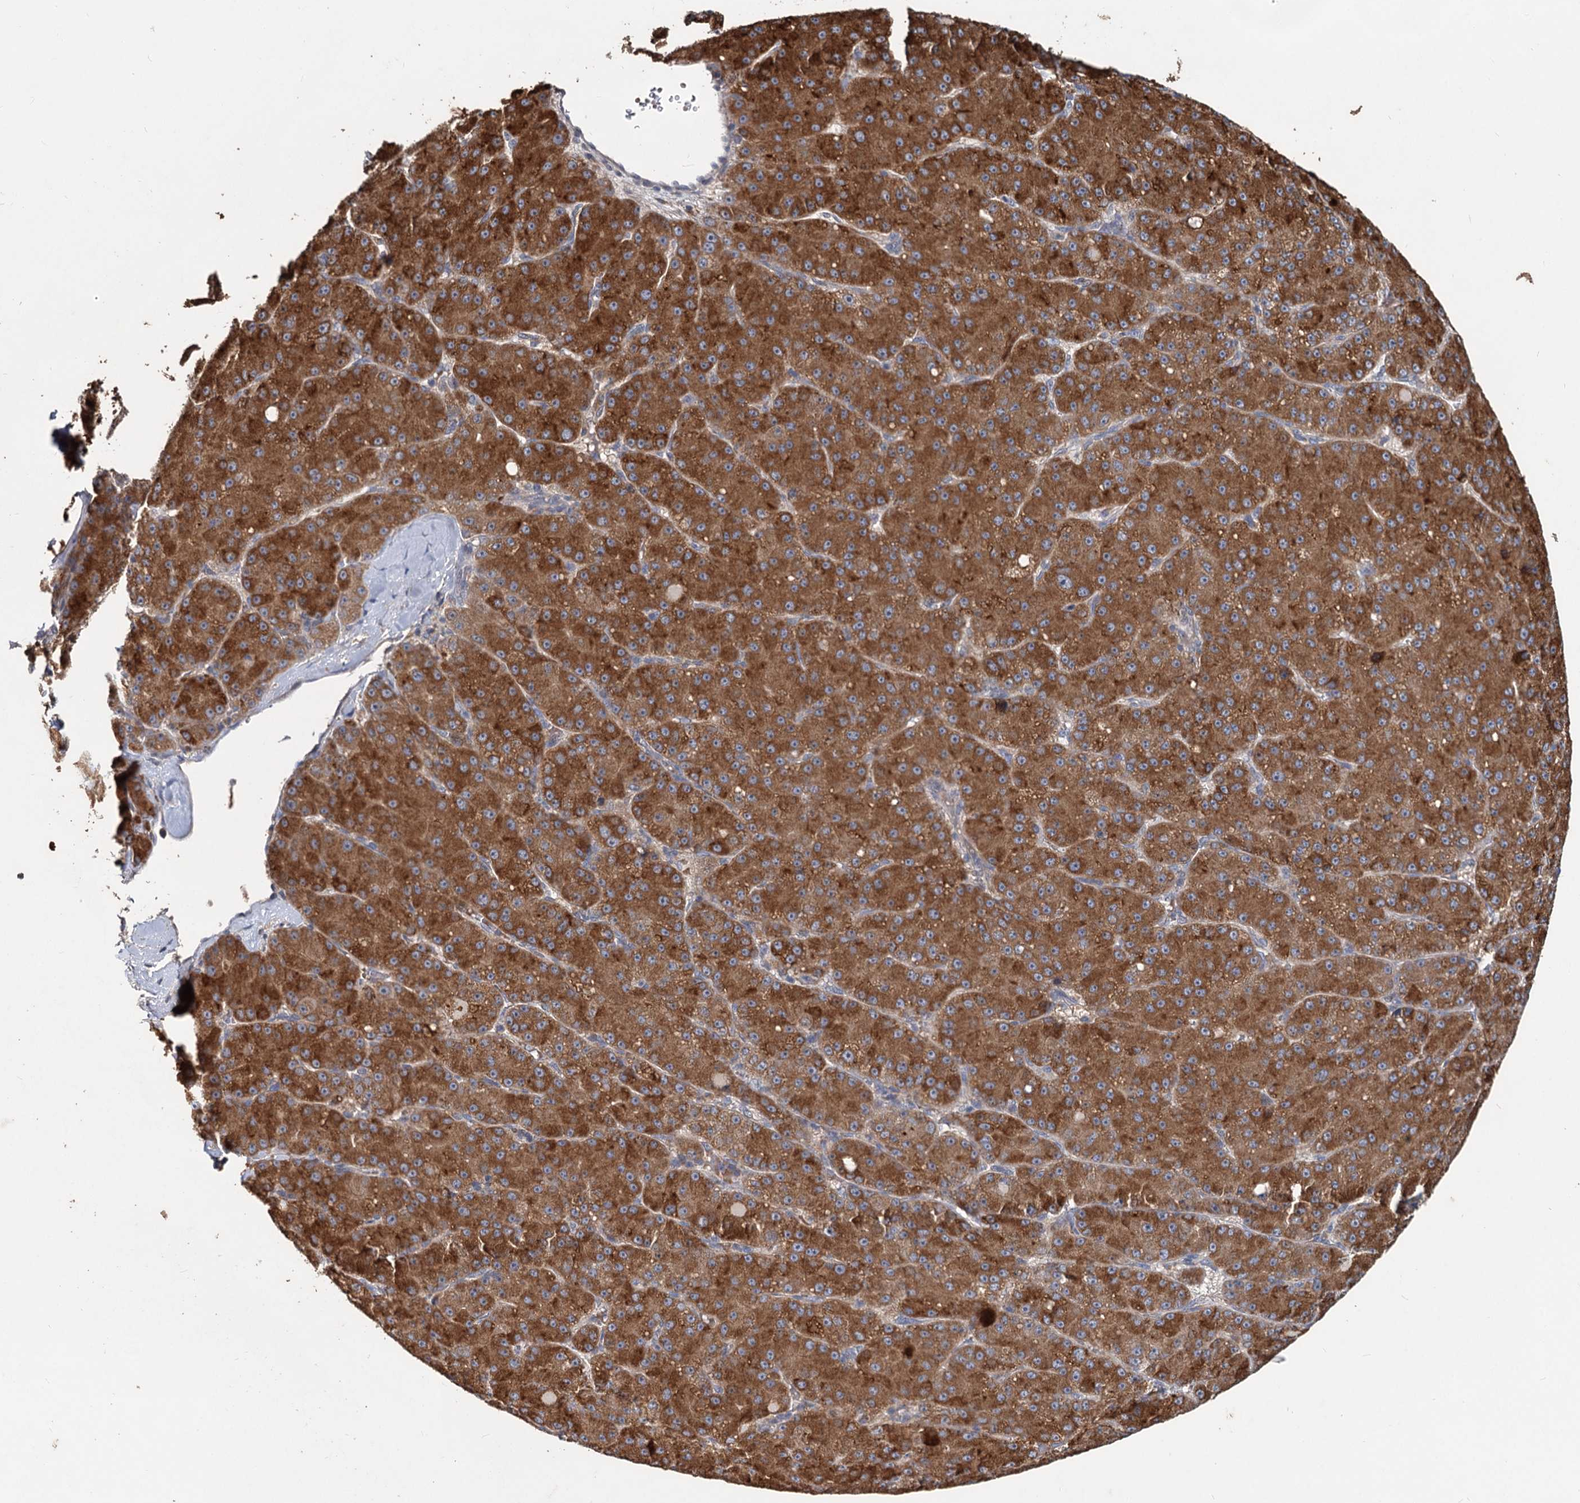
{"staining": {"intensity": "strong", "quantity": ">75%", "location": "cytoplasmic/membranous"}, "tissue": "liver cancer", "cell_type": "Tumor cells", "image_type": "cancer", "snomed": [{"axis": "morphology", "description": "Carcinoma, Hepatocellular, NOS"}, {"axis": "topography", "description": "Liver"}], "caption": "An IHC micrograph of tumor tissue is shown. Protein staining in brown labels strong cytoplasmic/membranous positivity in liver cancer within tumor cells.", "gene": "OTUB1", "patient": {"sex": "male", "age": 67}}